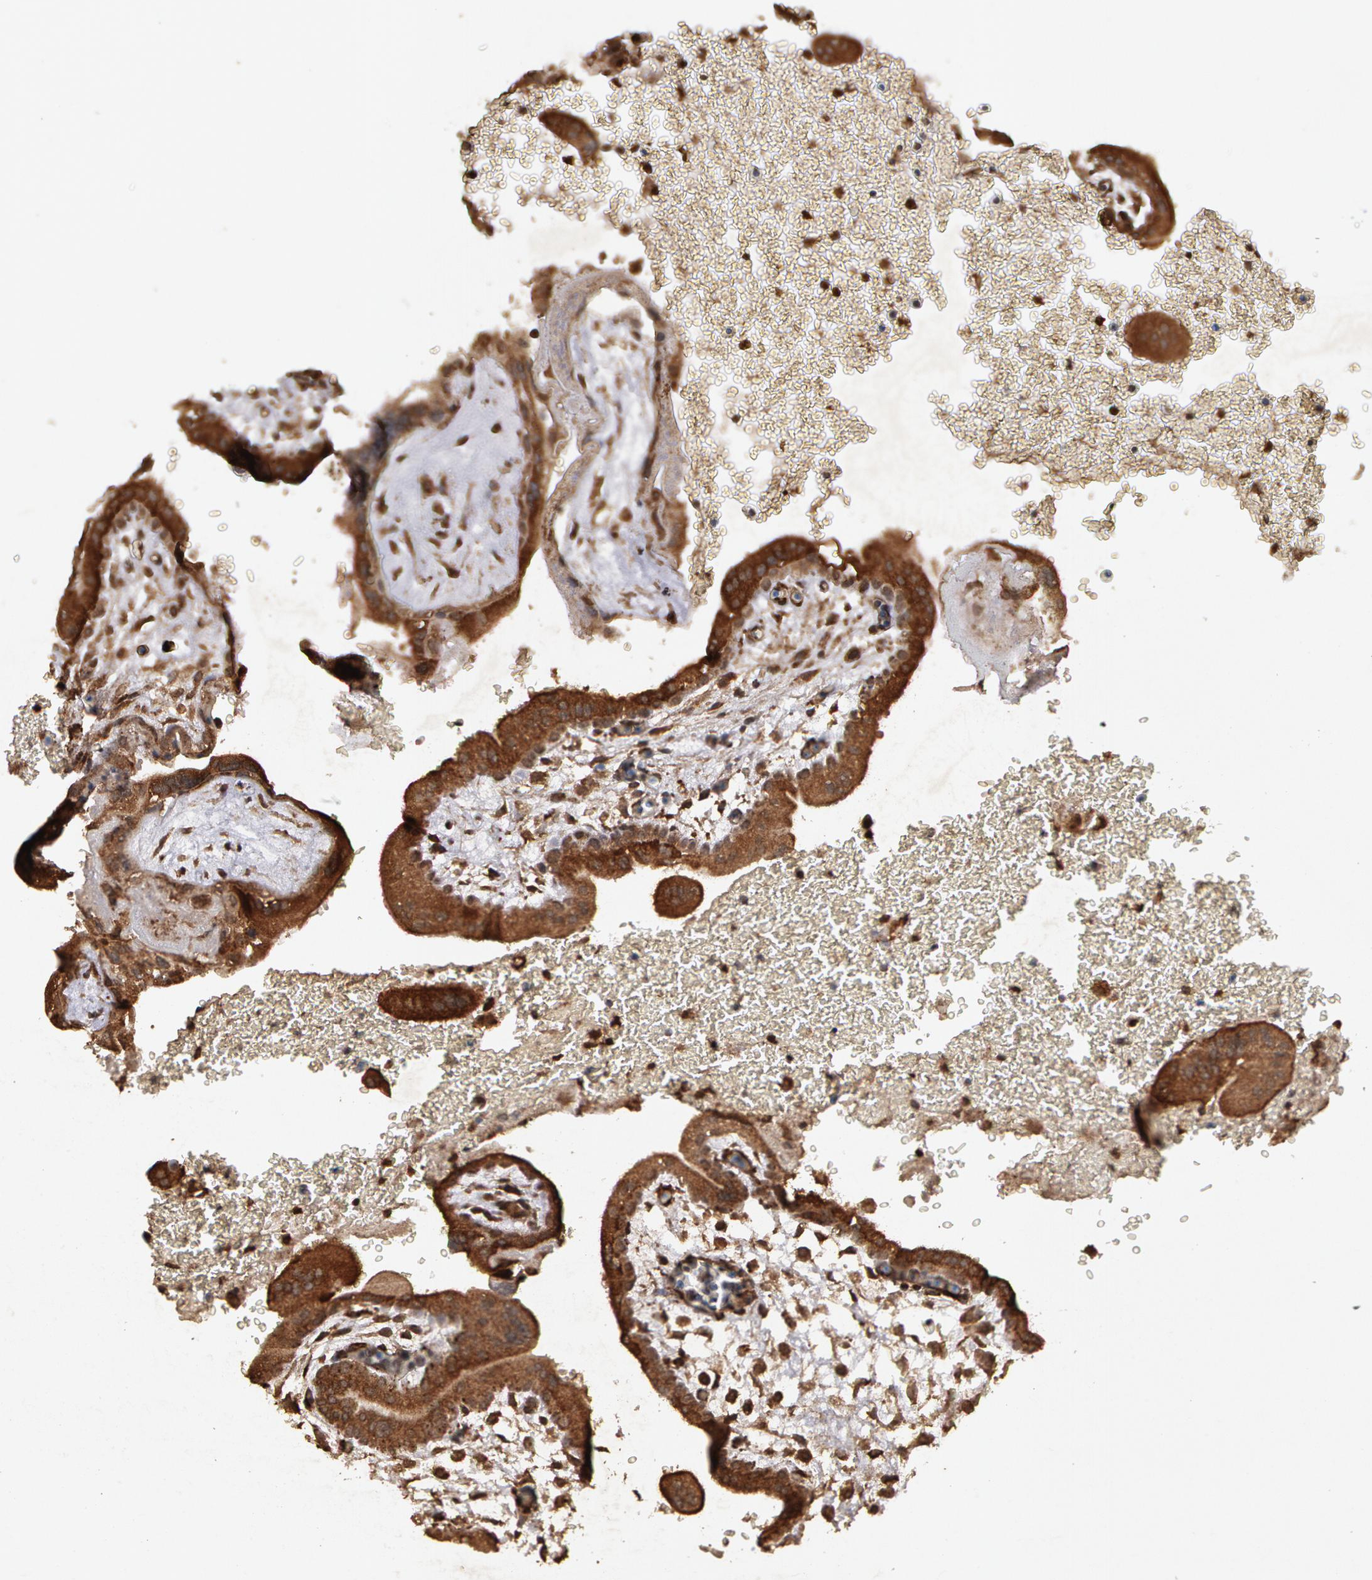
{"staining": {"intensity": "weak", "quantity": ">75%", "location": "cytoplasmic/membranous"}, "tissue": "placenta", "cell_type": "Decidual cells", "image_type": "normal", "snomed": [{"axis": "morphology", "description": "Normal tissue, NOS"}, {"axis": "topography", "description": "Placenta"}], "caption": "Protein staining of unremarkable placenta demonstrates weak cytoplasmic/membranous positivity in about >75% of decidual cells.", "gene": "CALR", "patient": {"sex": "female", "age": 35}}